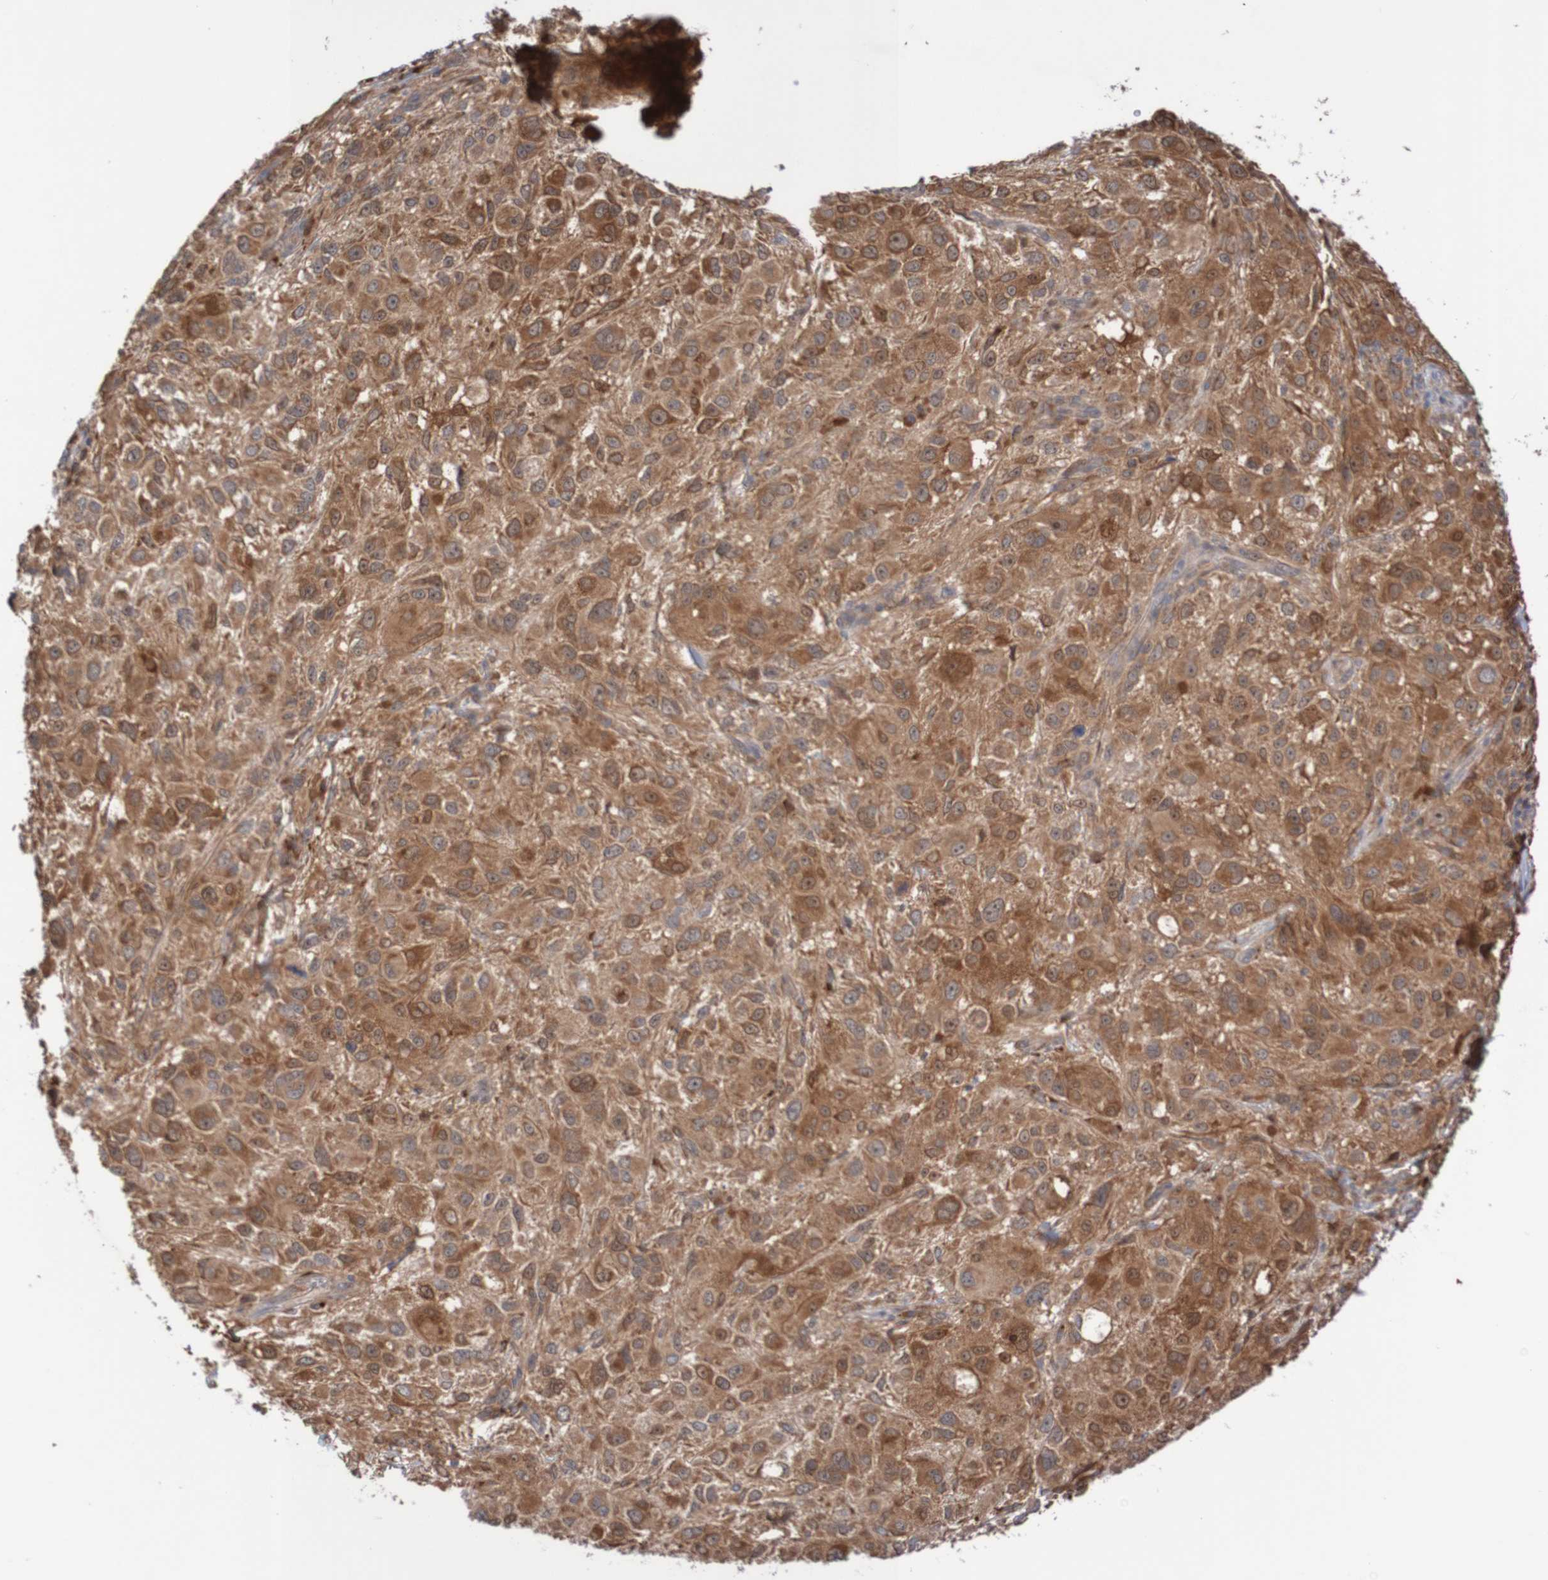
{"staining": {"intensity": "moderate", "quantity": ">75%", "location": "cytoplasmic/membranous"}, "tissue": "melanoma", "cell_type": "Tumor cells", "image_type": "cancer", "snomed": [{"axis": "morphology", "description": "Necrosis, NOS"}, {"axis": "morphology", "description": "Malignant melanoma, NOS"}, {"axis": "topography", "description": "Skin"}], "caption": "Immunohistochemistry (IHC) of malignant melanoma shows medium levels of moderate cytoplasmic/membranous staining in approximately >75% of tumor cells.", "gene": "PHPT1", "patient": {"sex": "female", "age": 87}}